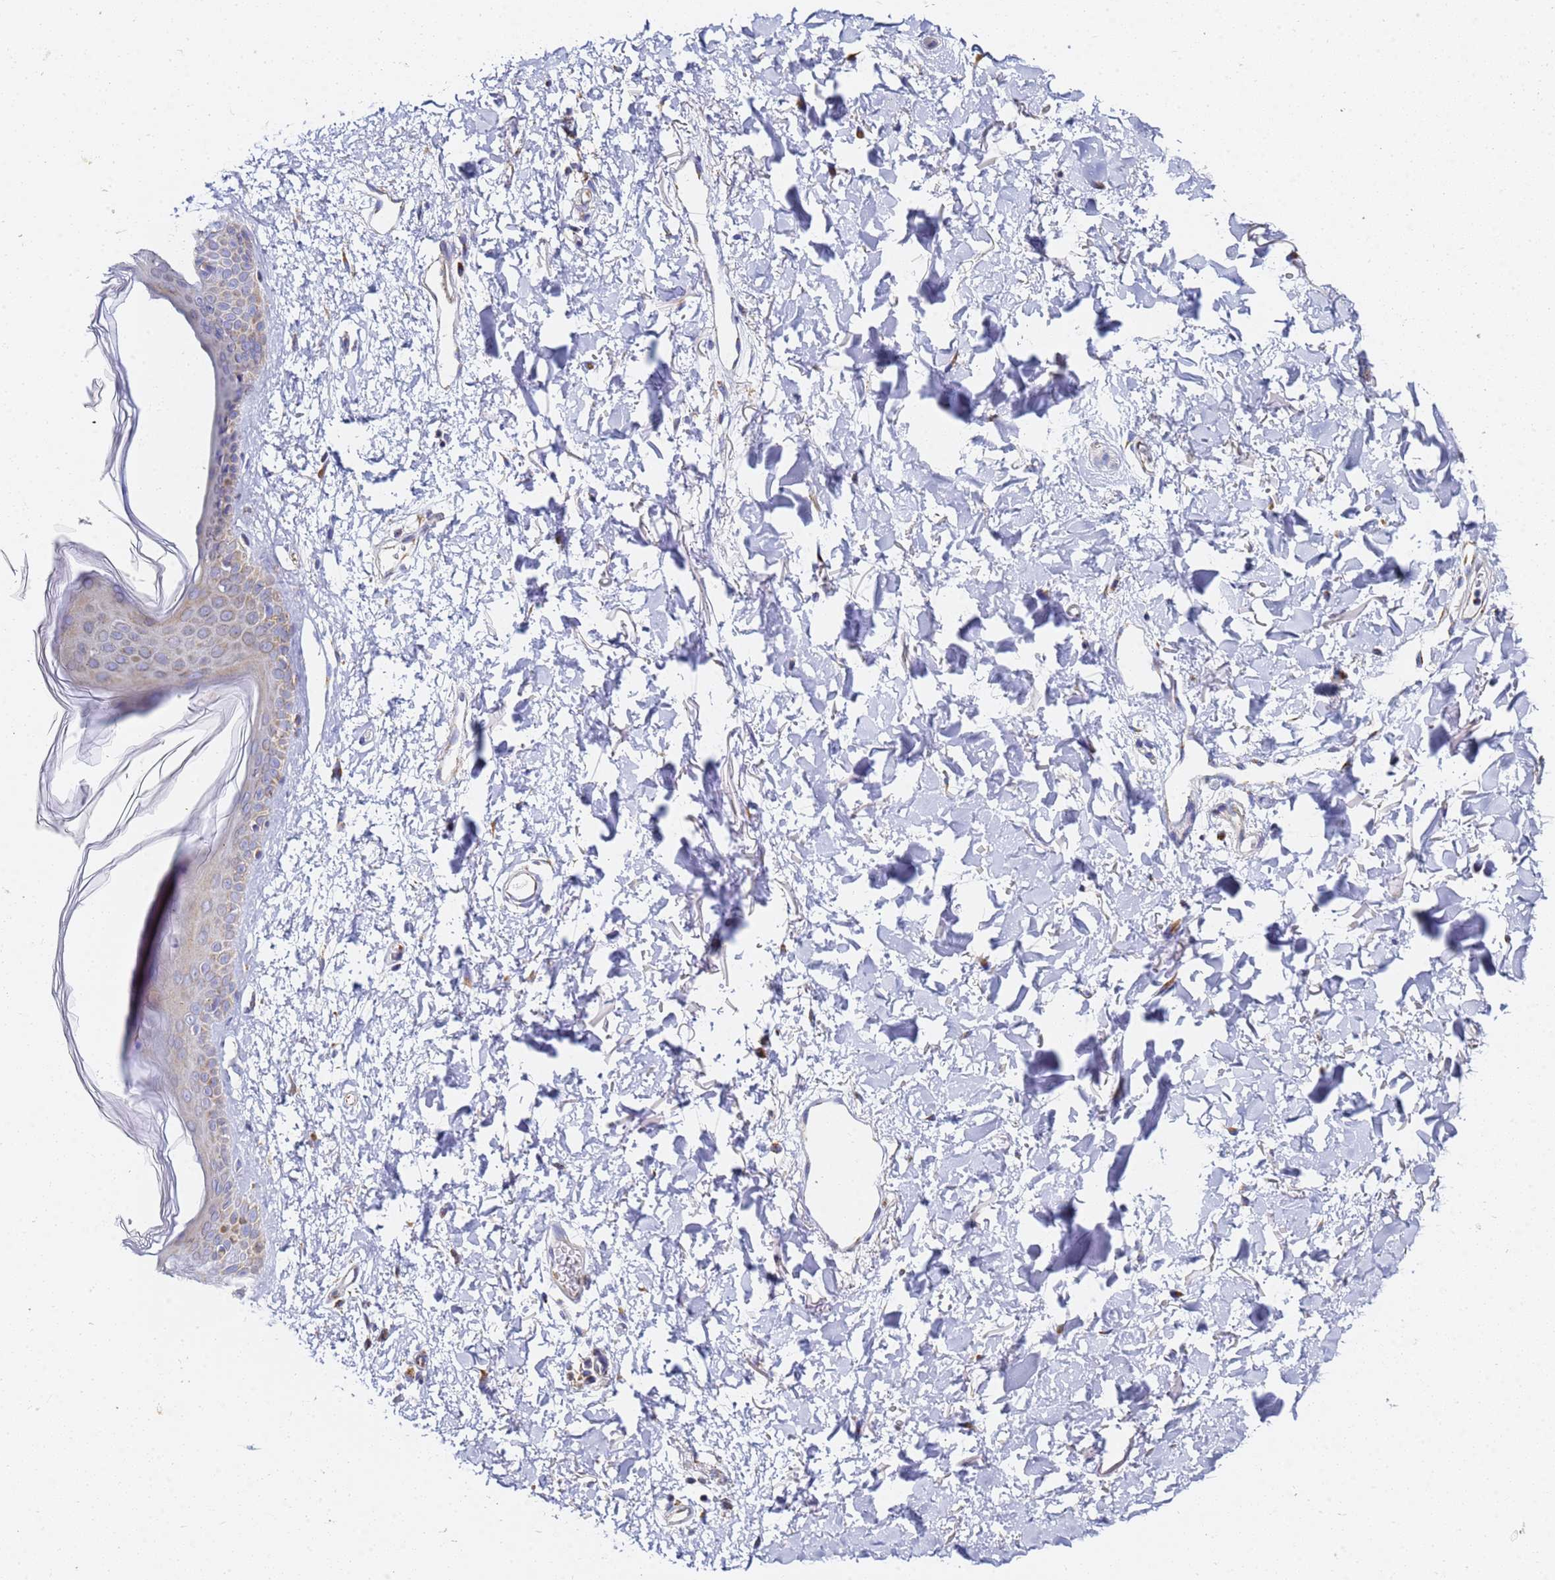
{"staining": {"intensity": "negative", "quantity": "none", "location": "none"}, "tissue": "skin", "cell_type": "Fibroblasts", "image_type": "normal", "snomed": [{"axis": "morphology", "description": "Normal tissue, NOS"}, {"axis": "topography", "description": "Skin"}], "caption": "DAB (3,3'-diaminobenzidine) immunohistochemical staining of normal human skin displays no significant staining in fibroblasts. The staining was performed using DAB to visualize the protein expression in brown, while the nuclei were stained in blue with hematoxylin (Magnification: 20x).", "gene": "CNIH4", "patient": {"sex": "female", "age": 58}}